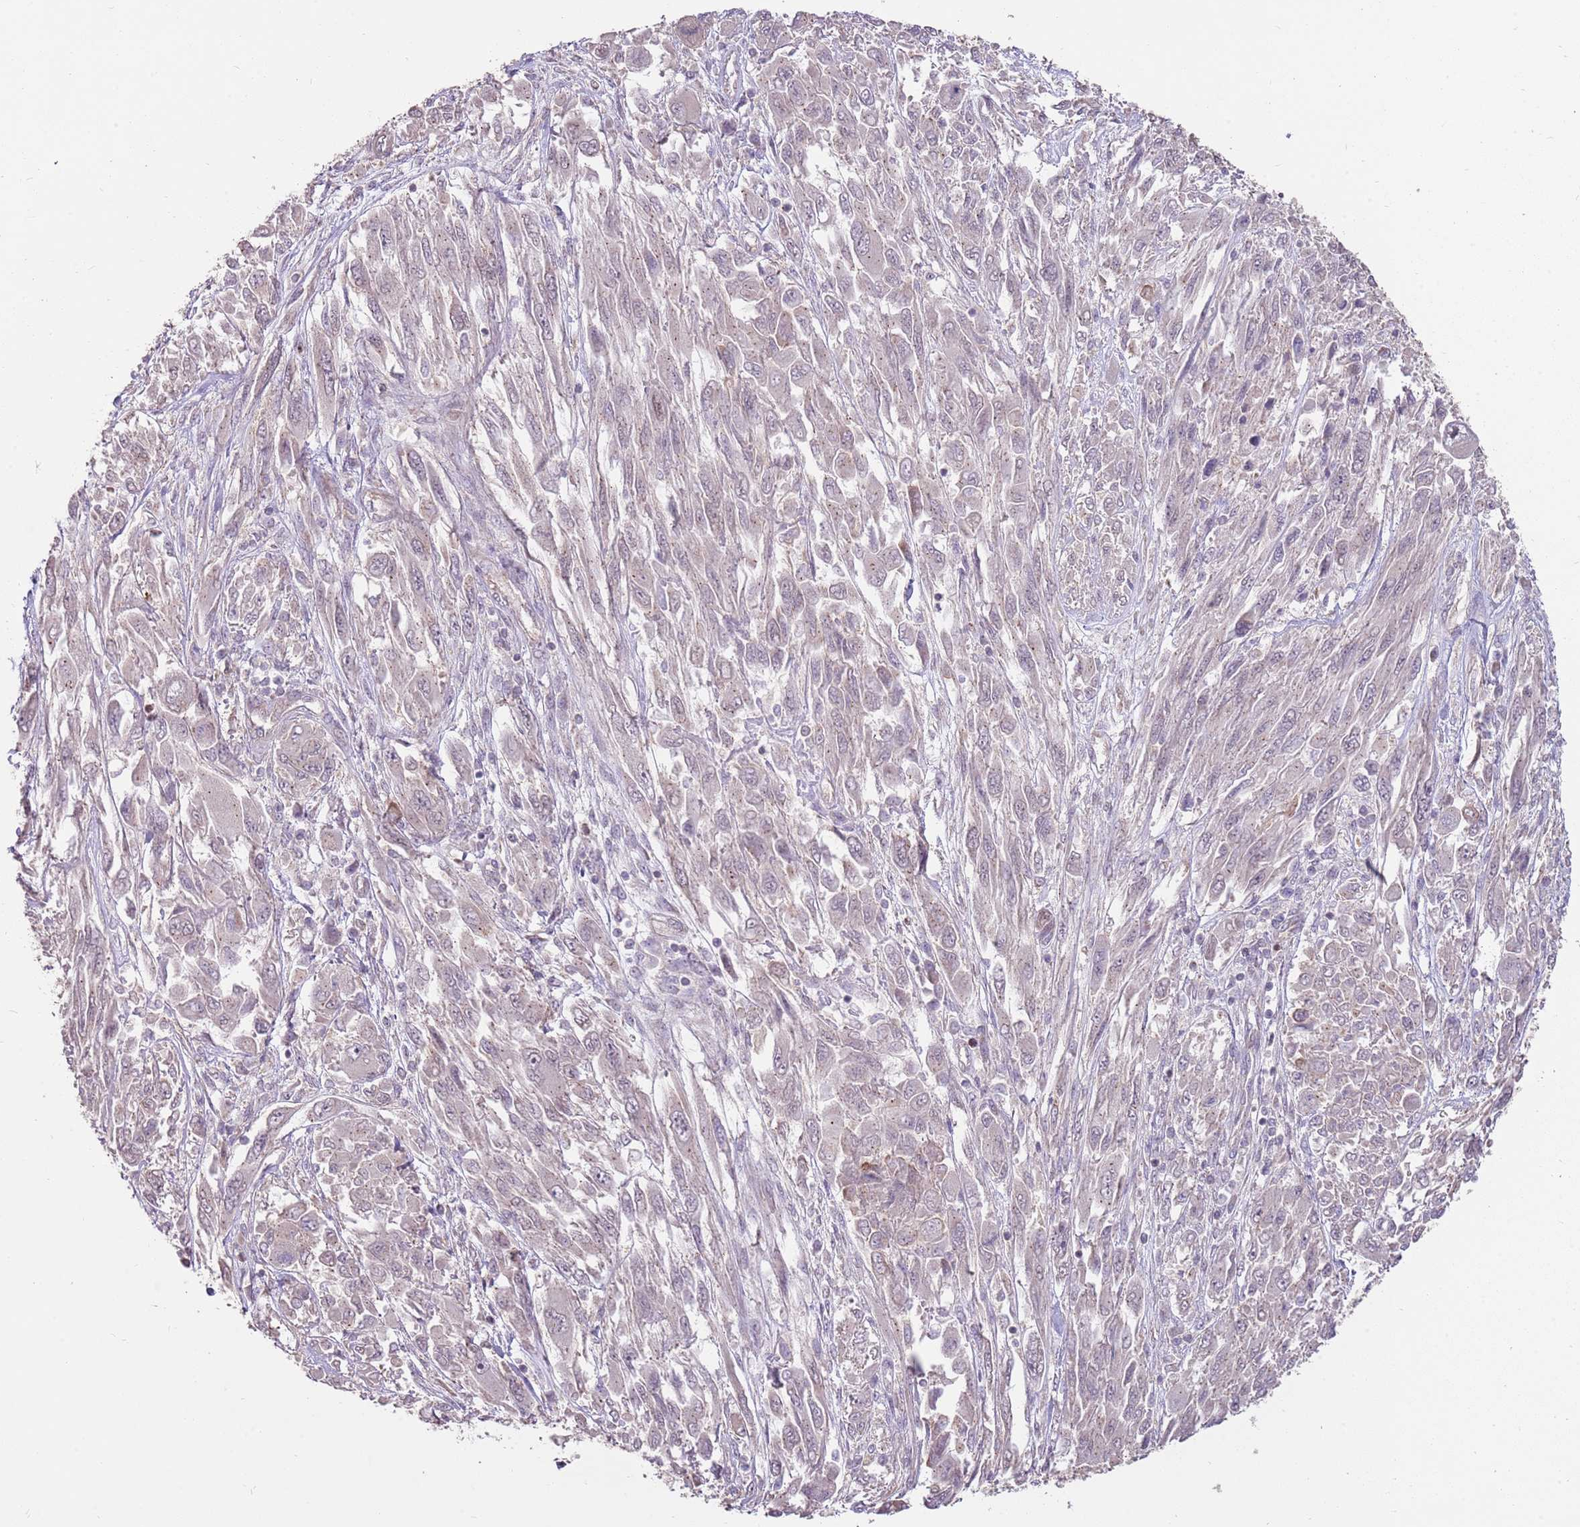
{"staining": {"intensity": "negative", "quantity": "none", "location": "none"}, "tissue": "melanoma", "cell_type": "Tumor cells", "image_type": "cancer", "snomed": [{"axis": "morphology", "description": "Malignant melanoma, NOS"}, {"axis": "topography", "description": "Skin"}], "caption": "Protein analysis of melanoma reveals no significant expression in tumor cells.", "gene": "SPATA31D1", "patient": {"sex": "female", "age": 91}}